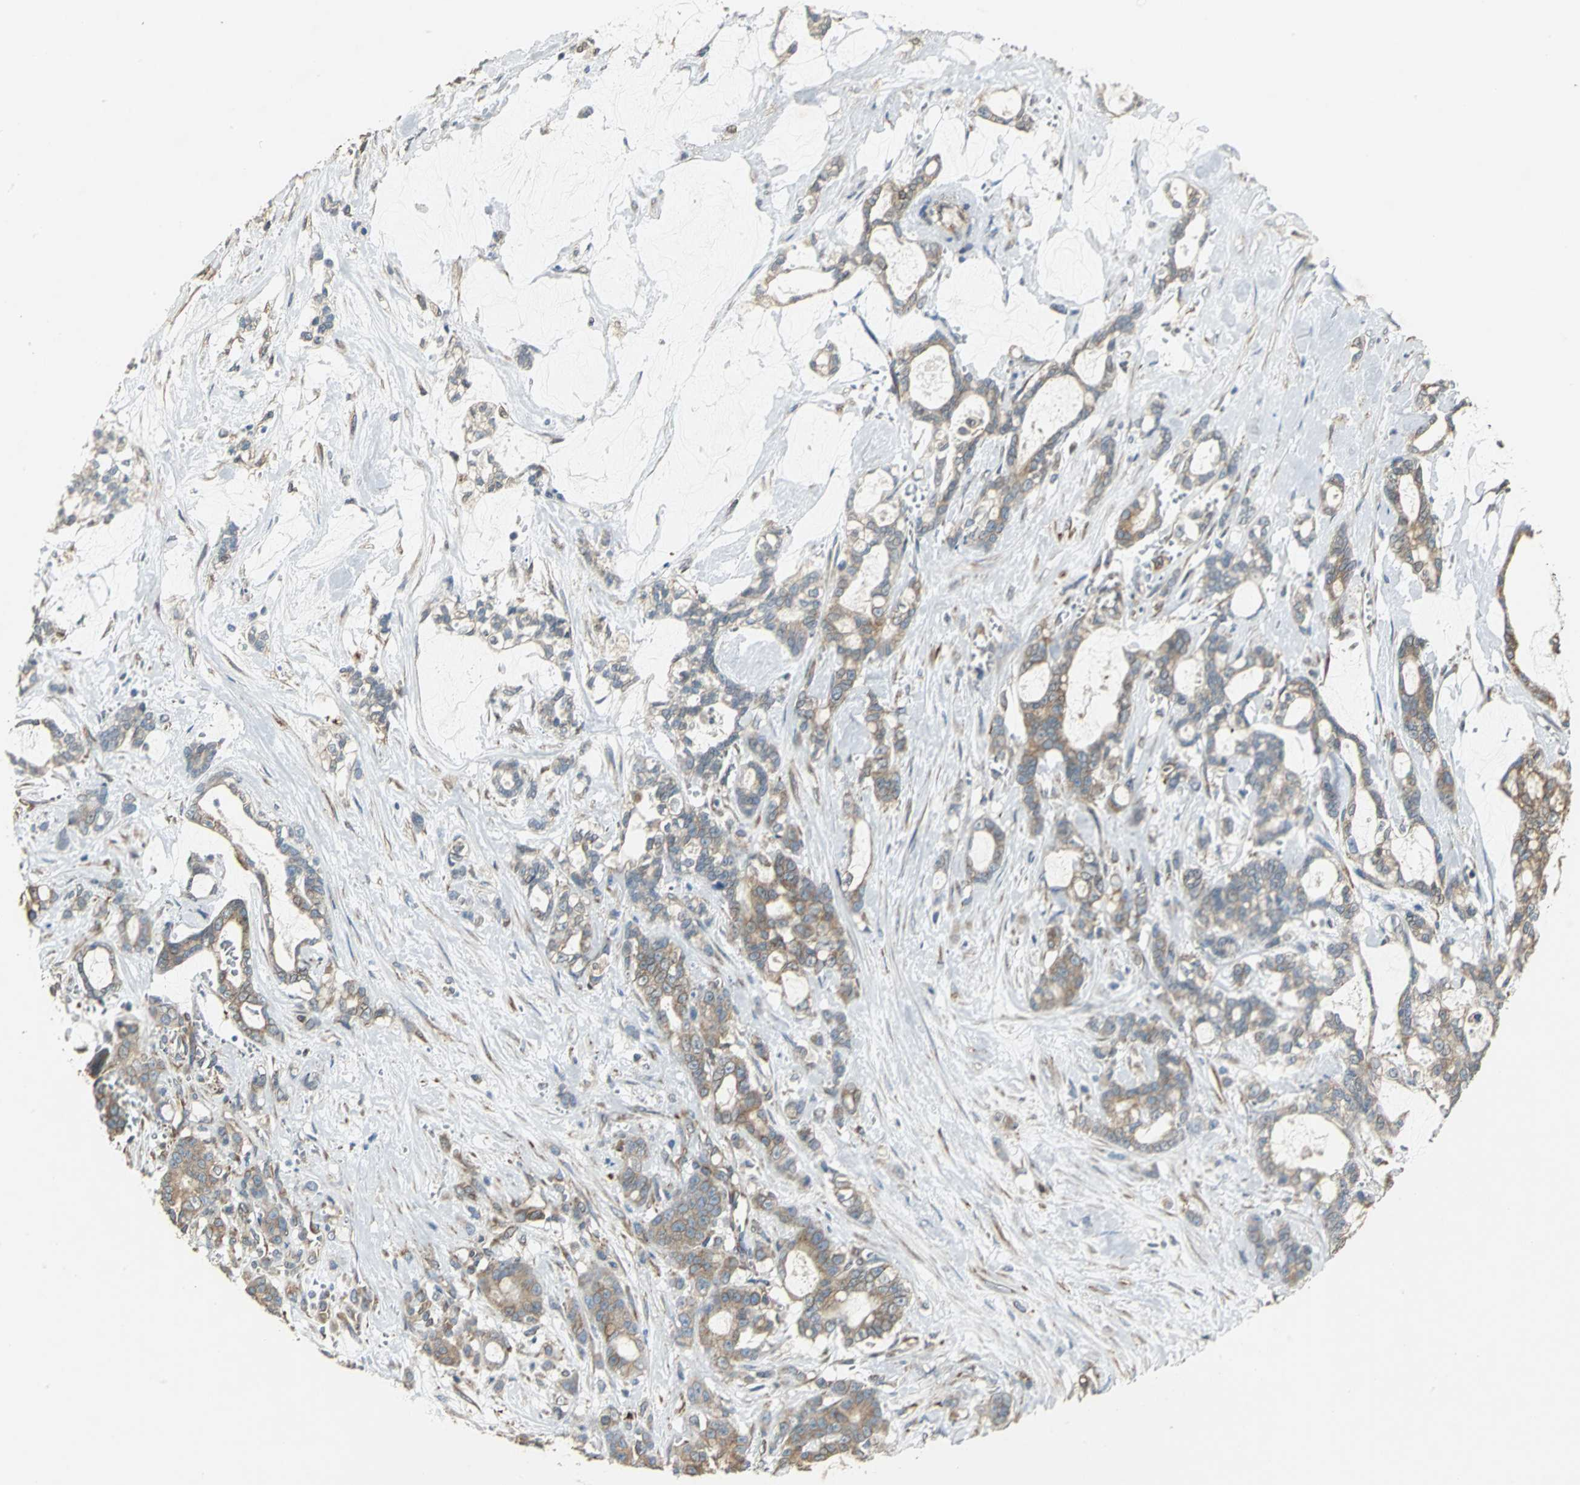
{"staining": {"intensity": "weak", "quantity": ">75%", "location": "cytoplasmic/membranous"}, "tissue": "pancreatic cancer", "cell_type": "Tumor cells", "image_type": "cancer", "snomed": [{"axis": "morphology", "description": "Adenocarcinoma, NOS"}, {"axis": "topography", "description": "Pancreas"}], "caption": "Weak cytoplasmic/membranous expression for a protein is seen in about >75% of tumor cells of pancreatic cancer (adenocarcinoma) using IHC.", "gene": "SYVN1", "patient": {"sex": "female", "age": 73}}